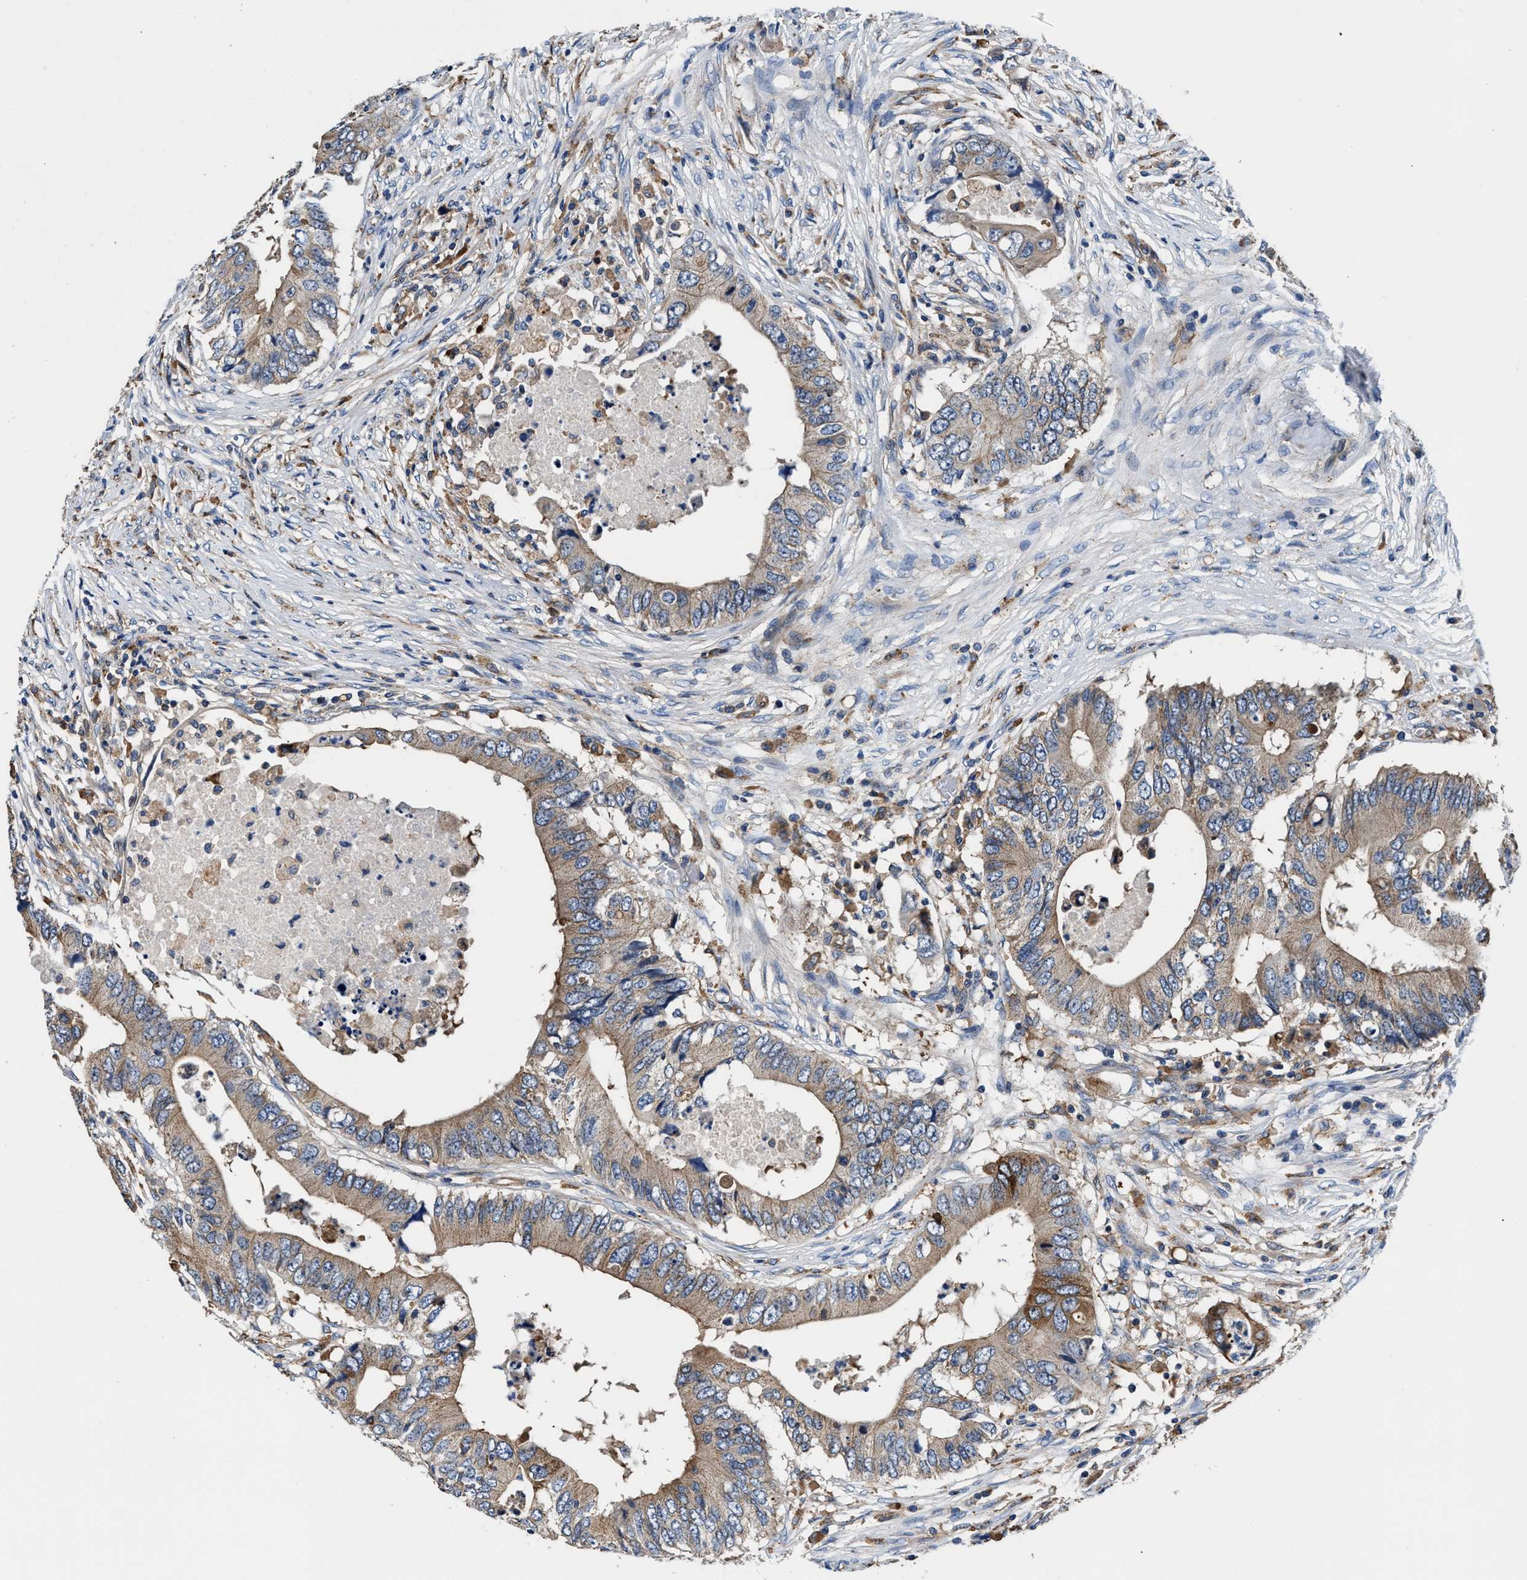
{"staining": {"intensity": "moderate", "quantity": ">75%", "location": "cytoplasmic/membranous"}, "tissue": "colorectal cancer", "cell_type": "Tumor cells", "image_type": "cancer", "snomed": [{"axis": "morphology", "description": "Adenocarcinoma, NOS"}, {"axis": "topography", "description": "Colon"}], "caption": "Adenocarcinoma (colorectal) stained for a protein (brown) reveals moderate cytoplasmic/membranous positive staining in about >75% of tumor cells.", "gene": "PPP1R9B", "patient": {"sex": "male", "age": 71}}